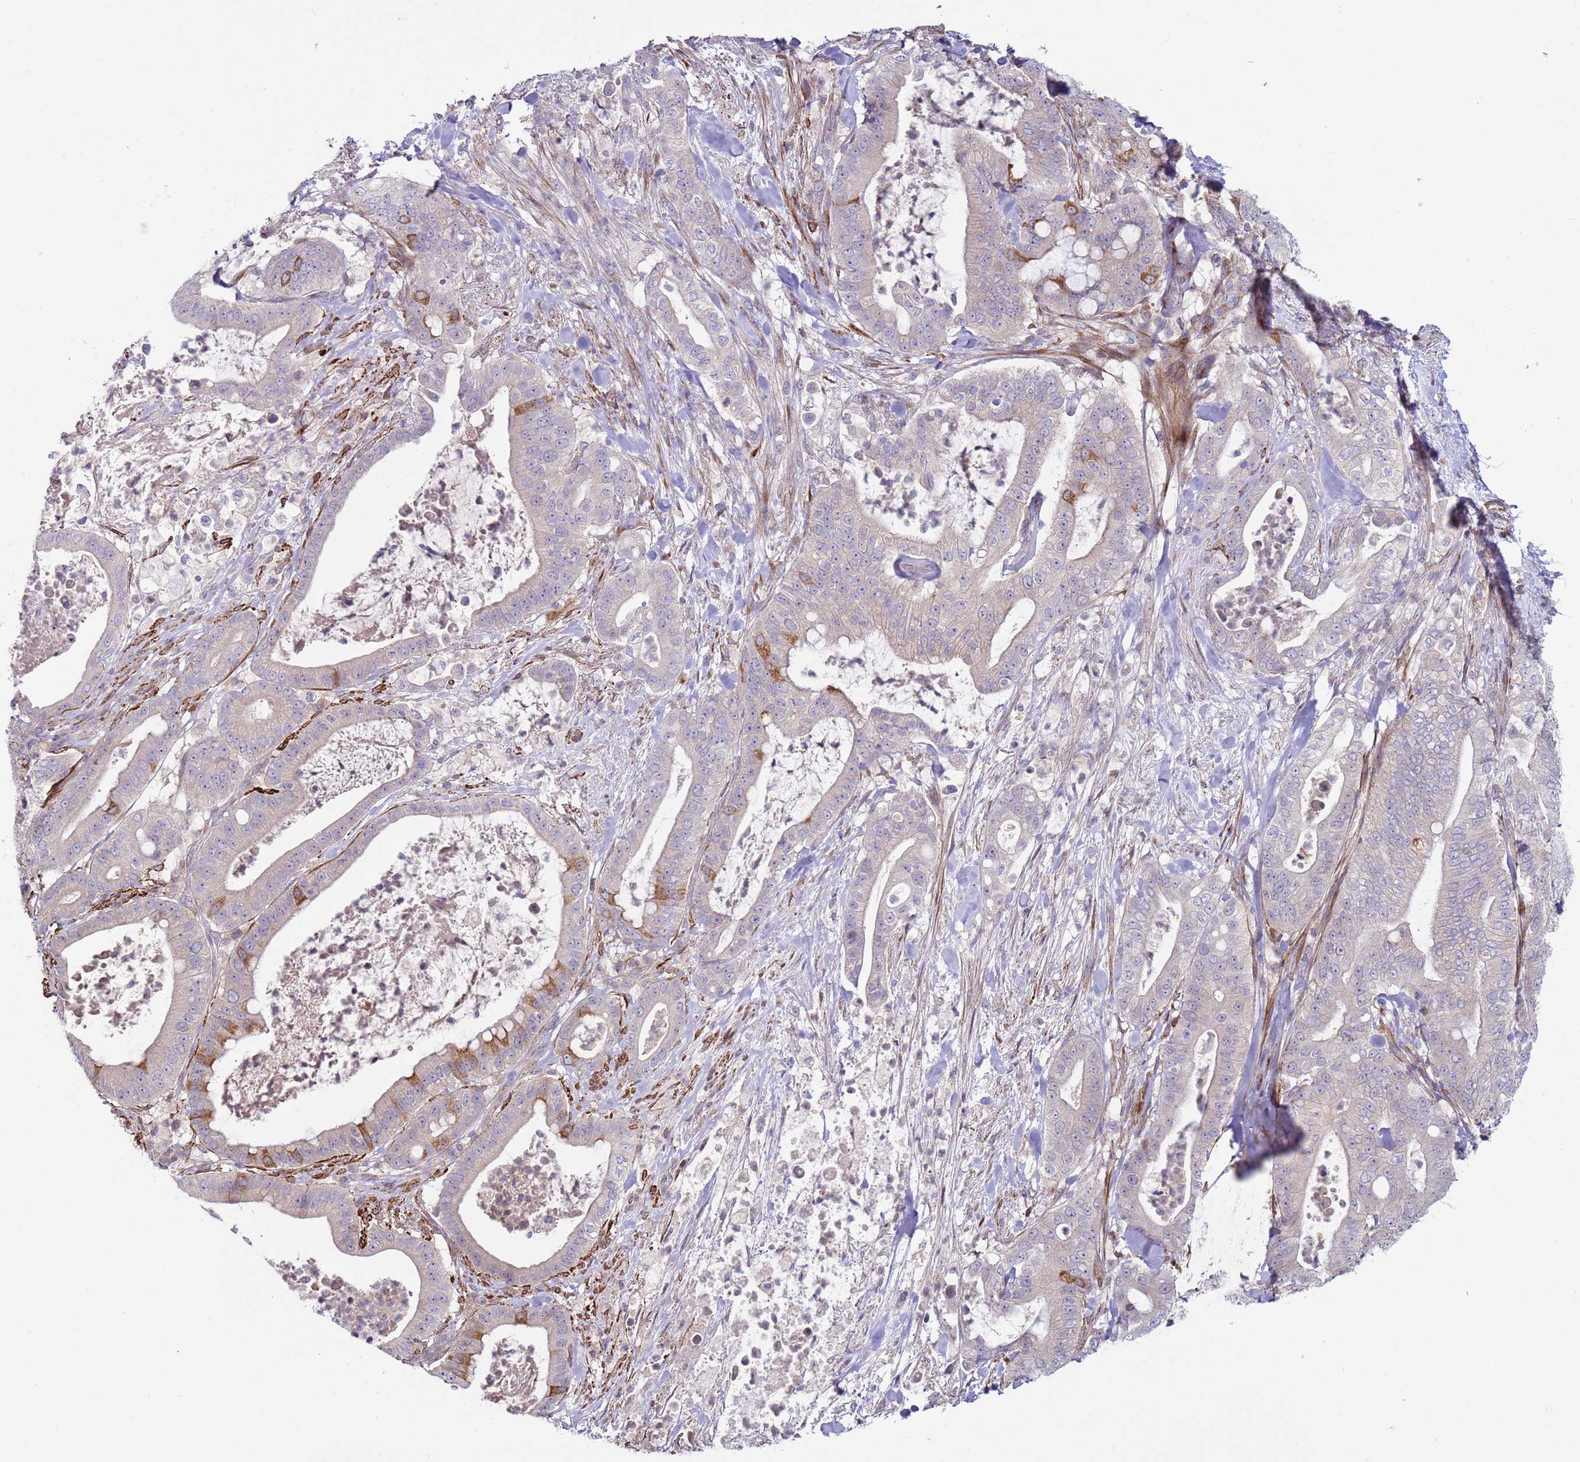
{"staining": {"intensity": "negative", "quantity": "none", "location": "none"}, "tissue": "pancreatic cancer", "cell_type": "Tumor cells", "image_type": "cancer", "snomed": [{"axis": "morphology", "description": "Adenocarcinoma, NOS"}, {"axis": "topography", "description": "Pancreas"}], "caption": "This is a micrograph of IHC staining of adenocarcinoma (pancreatic), which shows no staining in tumor cells.", "gene": "SNAPC4", "patient": {"sex": "male", "age": 71}}